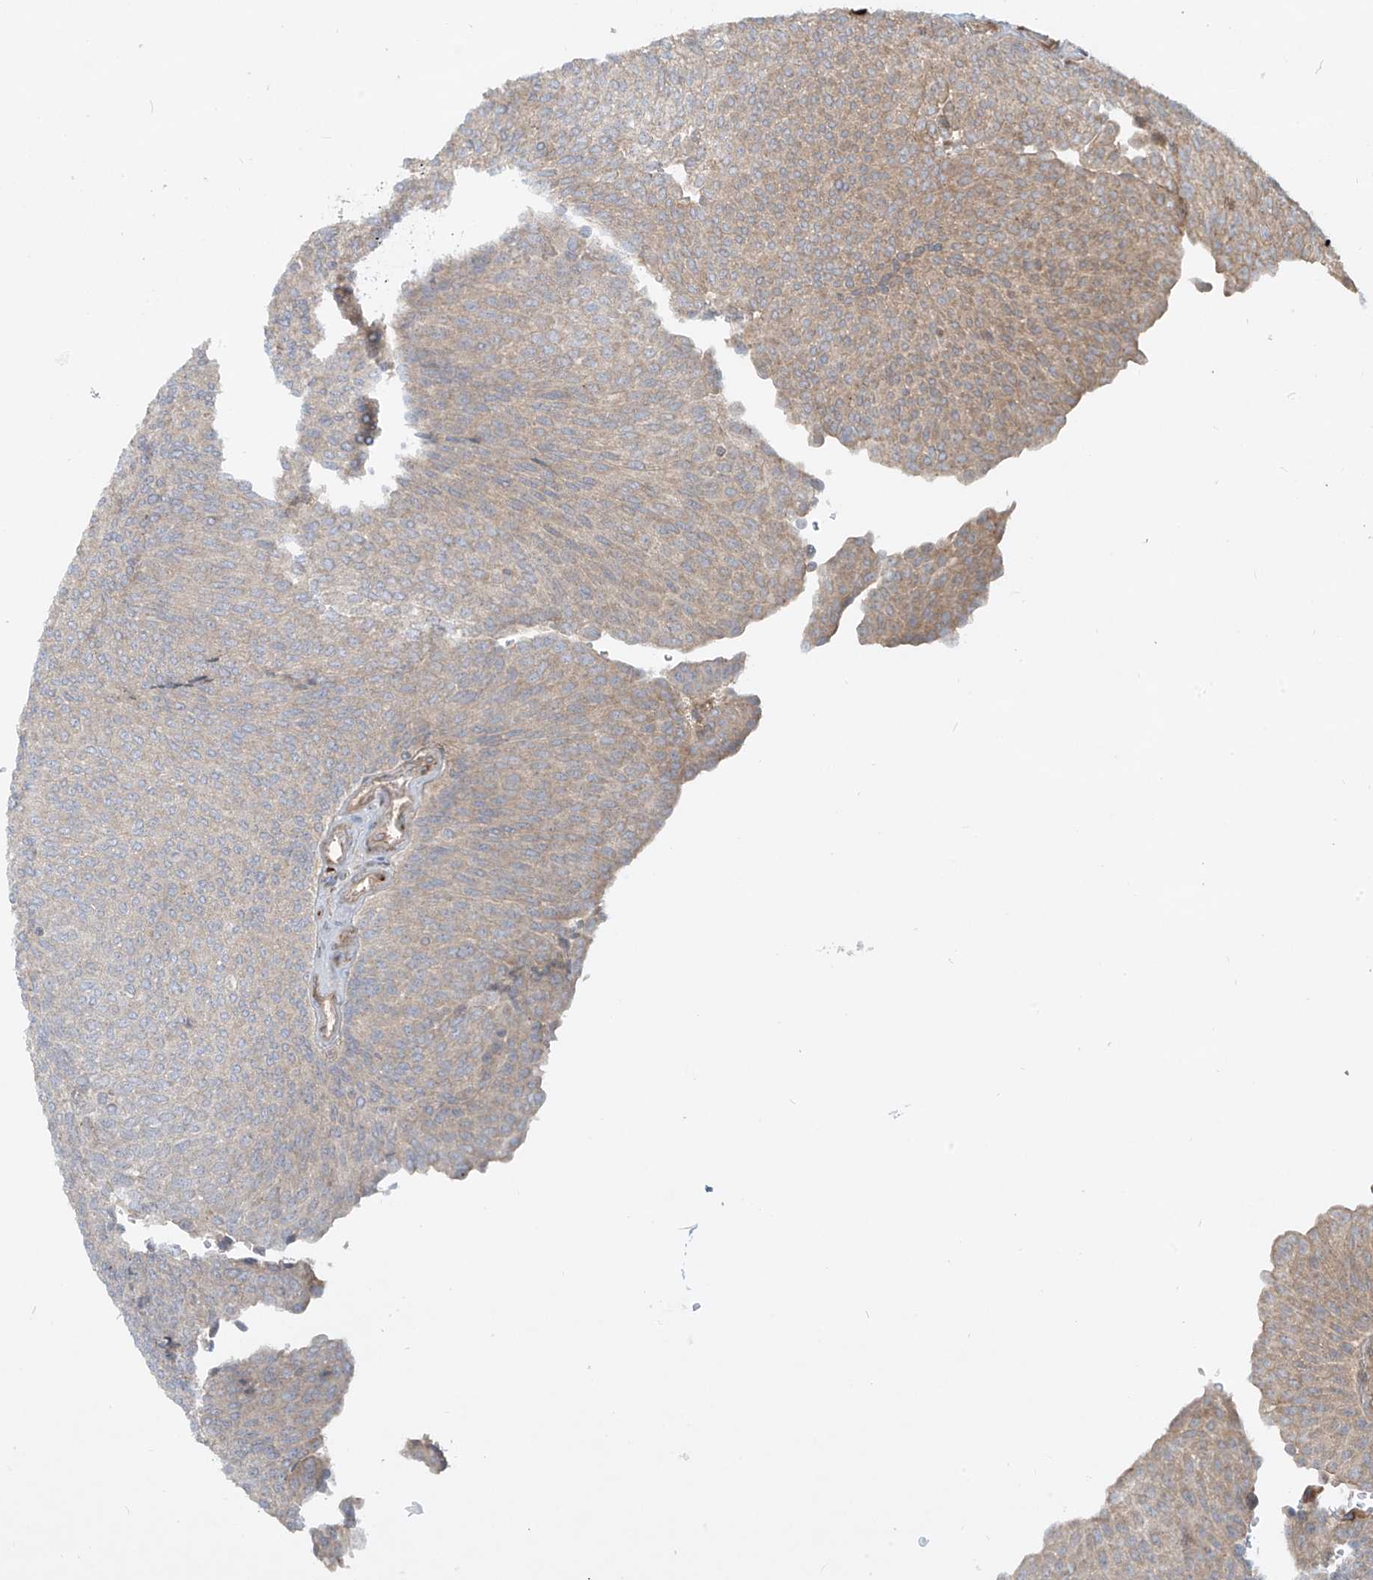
{"staining": {"intensity": "weak", "quantity": "25%-75%", "location": "cytoplasmic/membranous"}, "tissue": "urothelial cancer", "cell_type": "Tumor cells", "image_type": "cancer", "snomed": [{"axis": "morphology", "description": "Urothelial carcinoma, Low grade"}, {"axis": "topography", "description": "Urinary bladder"}], "caption": "Human urothelial cancer stained for a protein (brown) displays weak cytoplasmic/membranous positive expression in about 25%-75% of tumor cells.", "gene": "DDIT4", "patient": {"sex": "female", "age": 79}}